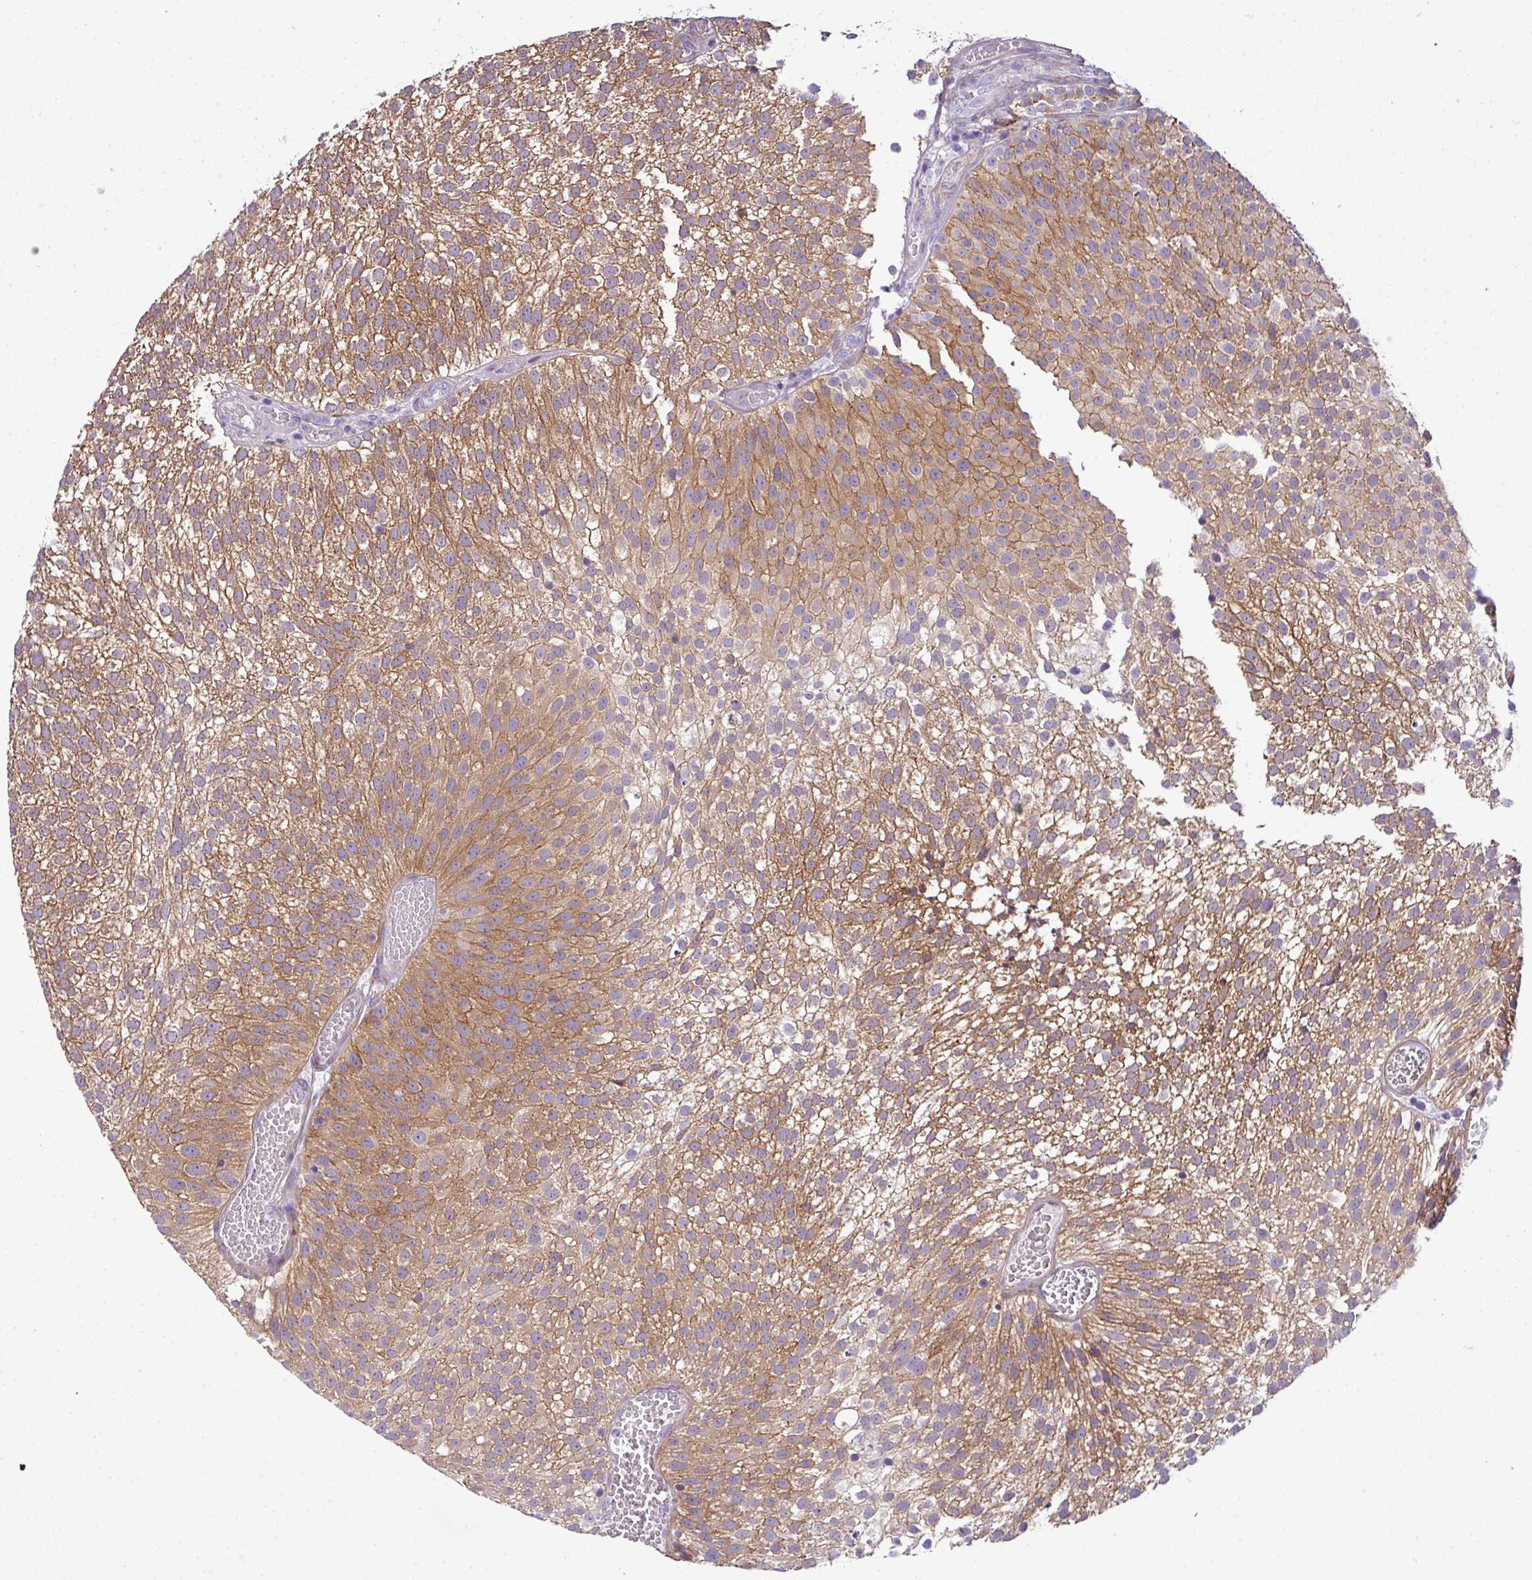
{"staining": {"intensity": "moderate", "quantity": ">75%", "location": "cytoplasmic/membranous"}, "tissue": "urothelial cancer", "cell_type": "Tumor cells", "image_type": "cancer", "snomed": [{"axis": "morphology", "description": "Urothelial carcinoma, Low grade"}, {"axis": "topography", "description": "Urinary bladder"}], "caption": "DAB (3,3'-diaminobenzidine) immunohistochemical staining of human urothelial carcinoma (low-grade) displays moderate cytoplasmic/membranous protein positivity in about >75% of tumor cells. Nuclei are stained in blue.", "gene": "PARD6G", "patient": {"sex": "female", "age": 79}}